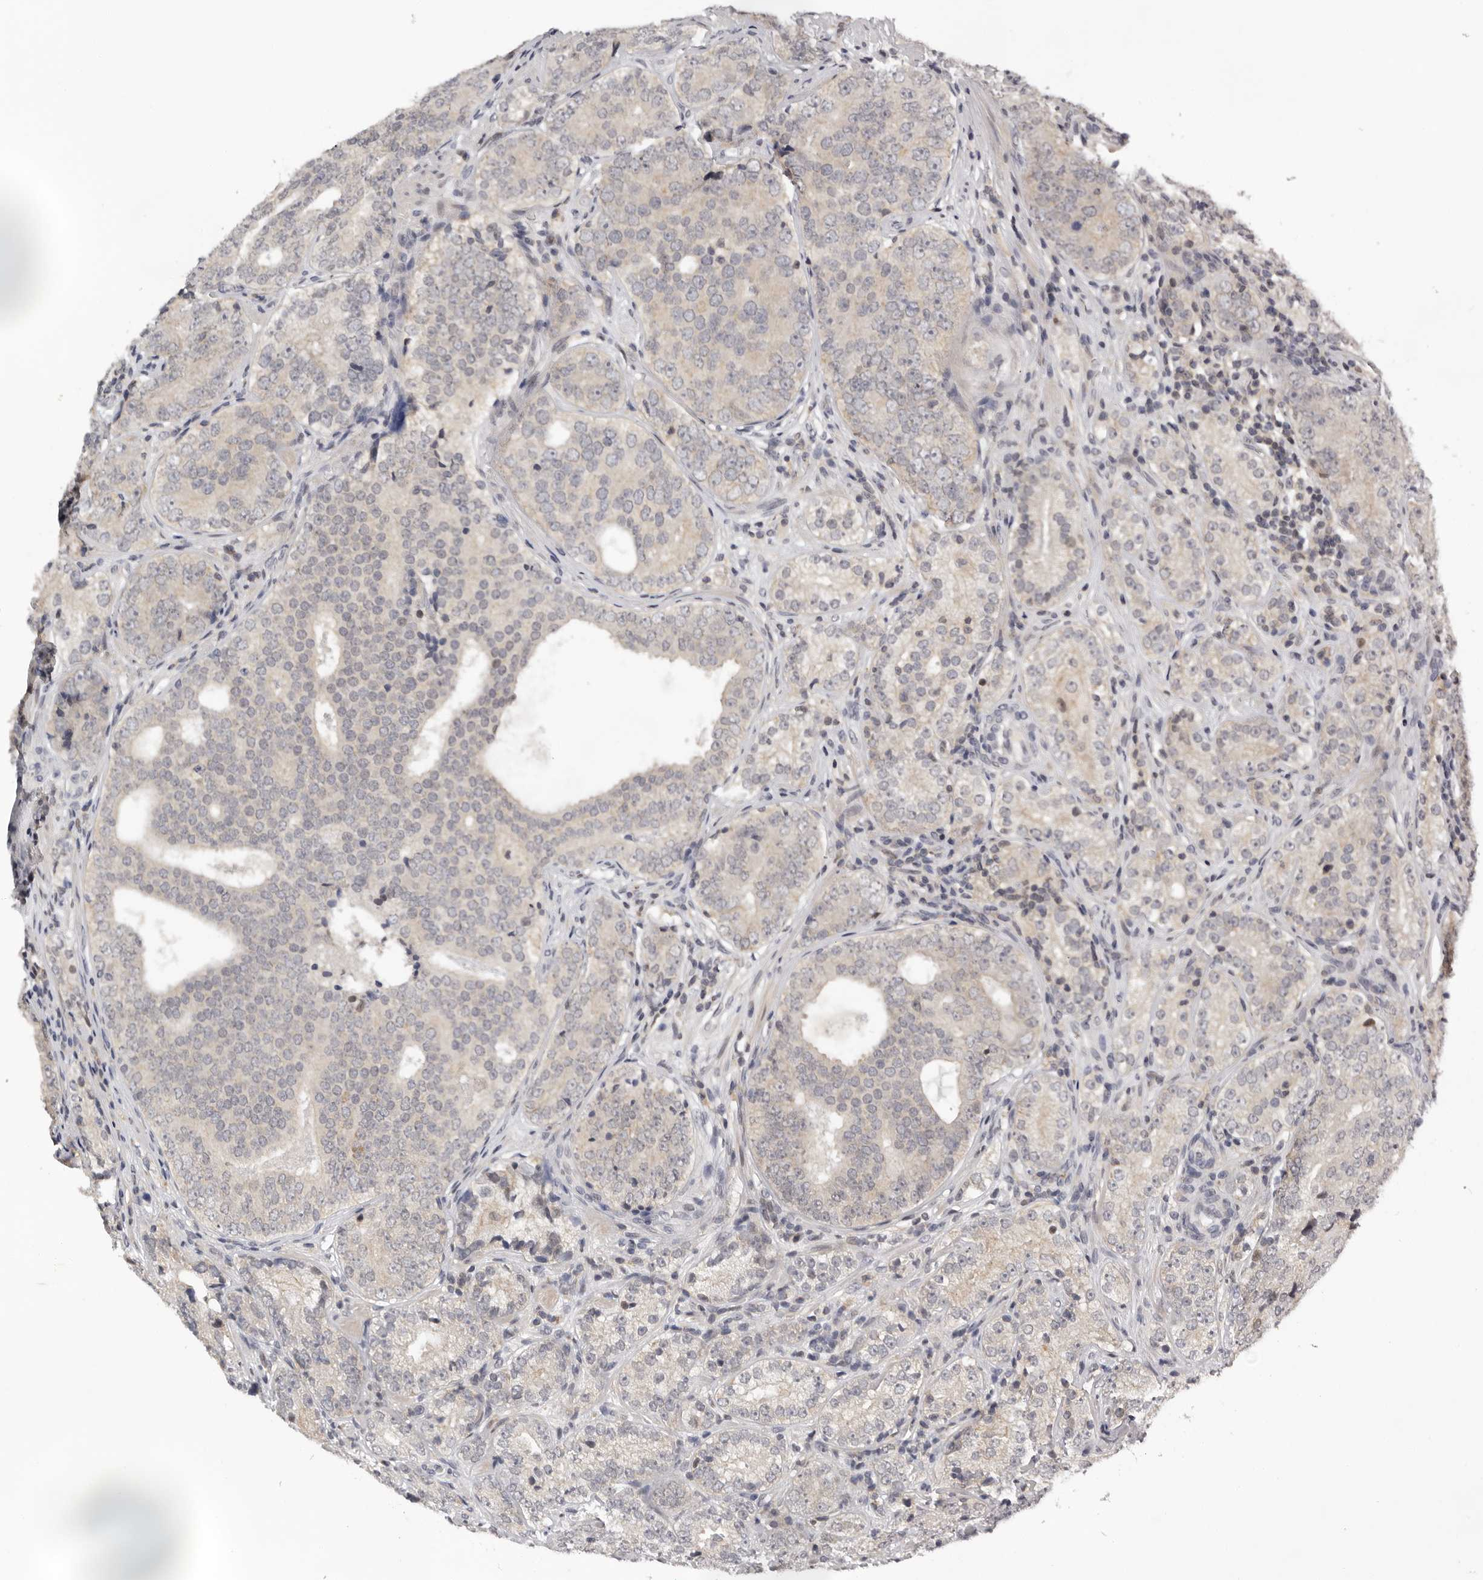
{"staining": {"intensity": "negative", "quantity": "none", "location": "none"}, "tissue": "prostate cancer", "cell_type": "Tumor cells", "image_type": "cancer", "snomed": [{"axis": "morphology", "description": "Adenocarcinoma, High grade"}, {"axis": "topography", "description": "Prostate"}], "caption": "Tumor cells show no significant protein positivity in high-grade adenocarcinoma (prostate).", "gene": "KIF2B", "patient": {"sex": "male", "age": 56}}